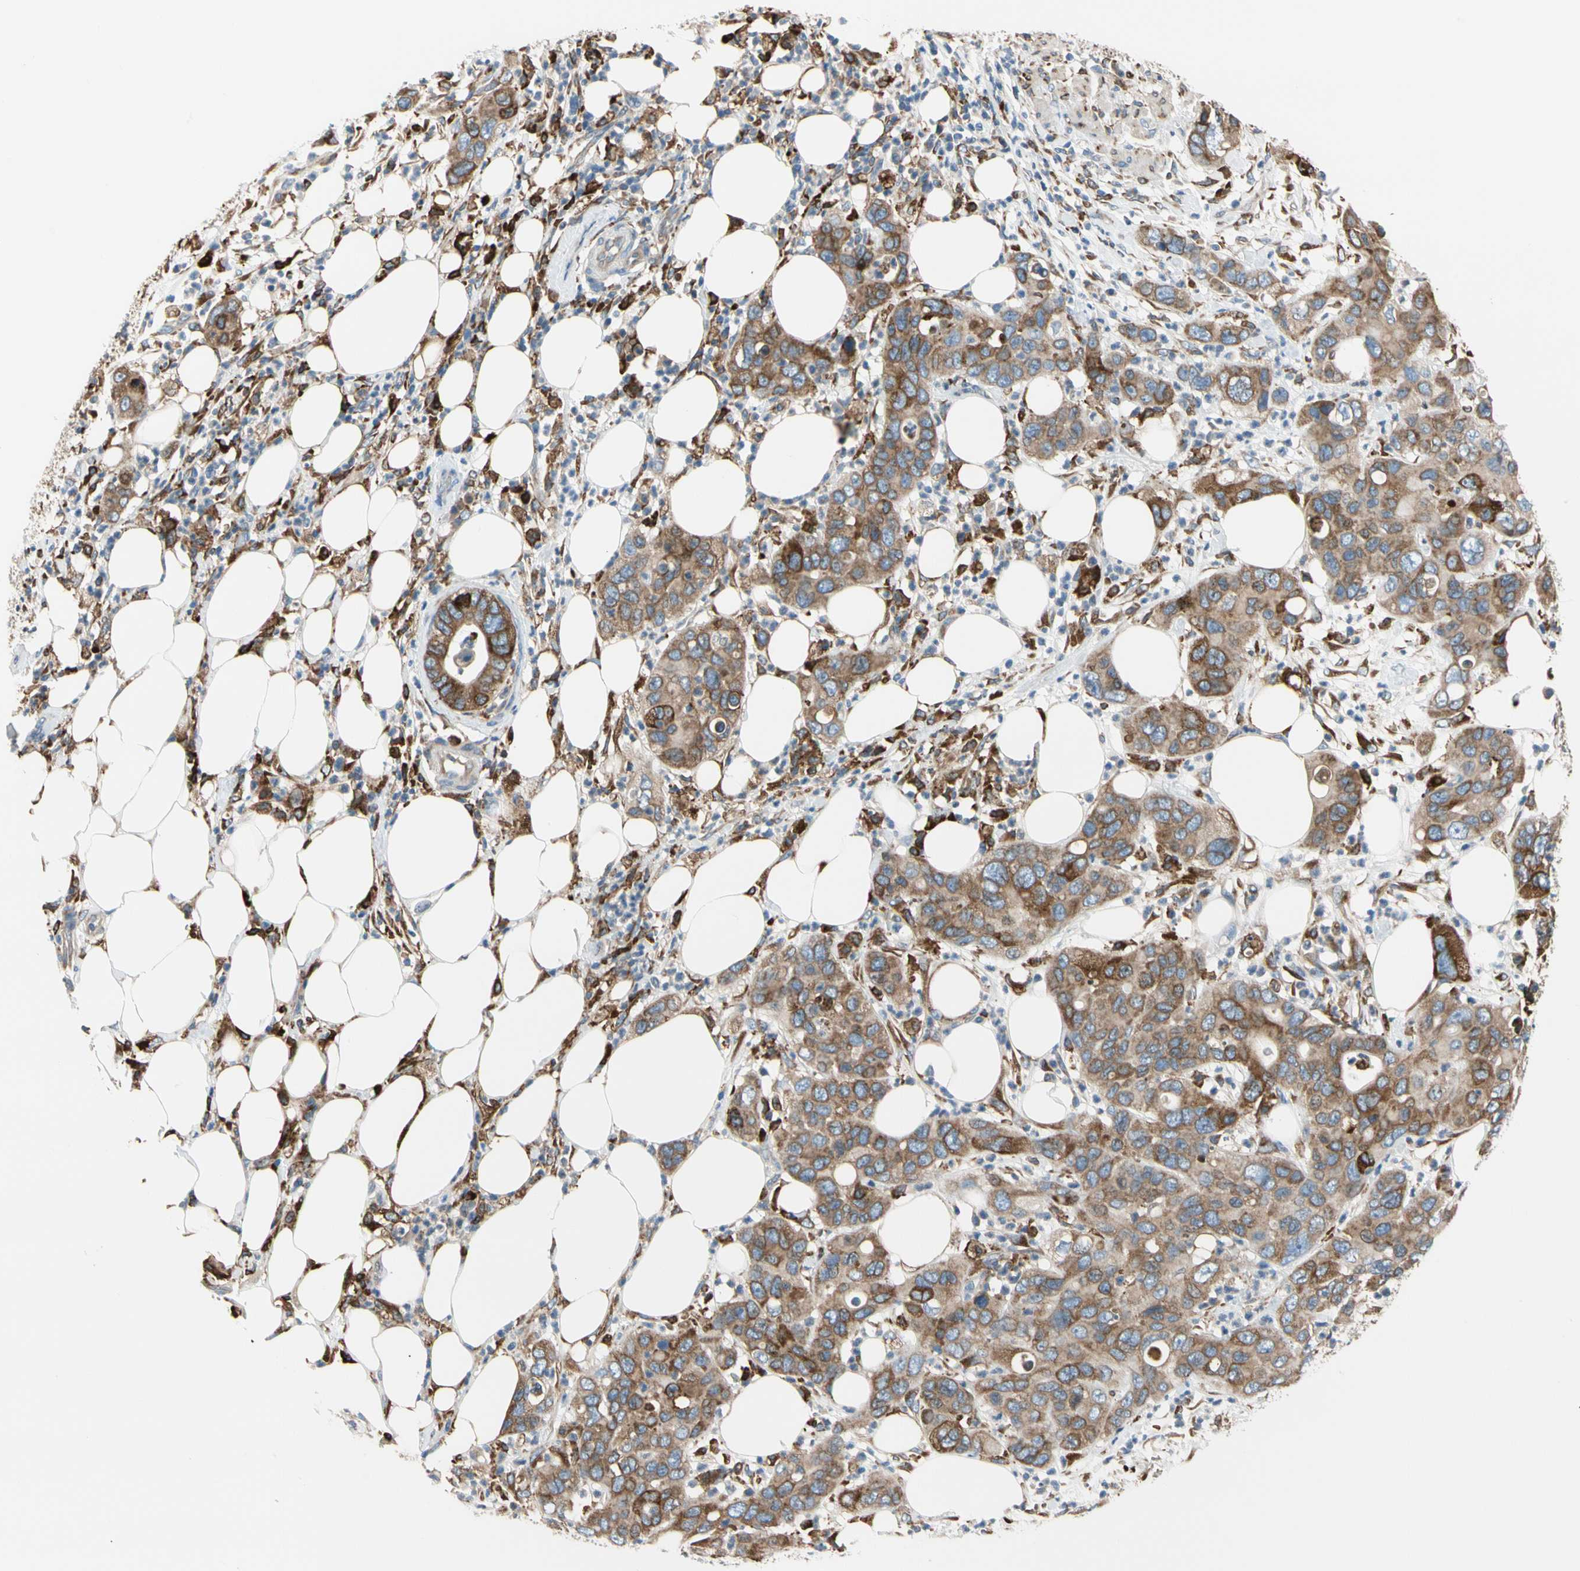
{"staining": {"intensity": "moderate", "quantity": ">75%", "location": "cytoplasmic/membranous"}, "tissue": "pancreatic cancer", "cell_type": "Tumor cells", "image_type": "cancer", "snomed": [{"axis": "morphology", "description": "Adenocarcinoma, NOS"}, {"axis": "topography", "description": "Pancreas"}], "caption": "Immunohistochemistry micrograph of neoplastic tissue: human pancreatic cancer (adenocarcinoma) stained using immunohistochemistry displays medium levels of moderate protein expression localized specifically in the cytoplasmic/membranous of tumor cells, appearing as a cytoplasmic/membranous brown color.", "gene": "LRPAP1", "patient": {"sex": "female", "age": 71}}